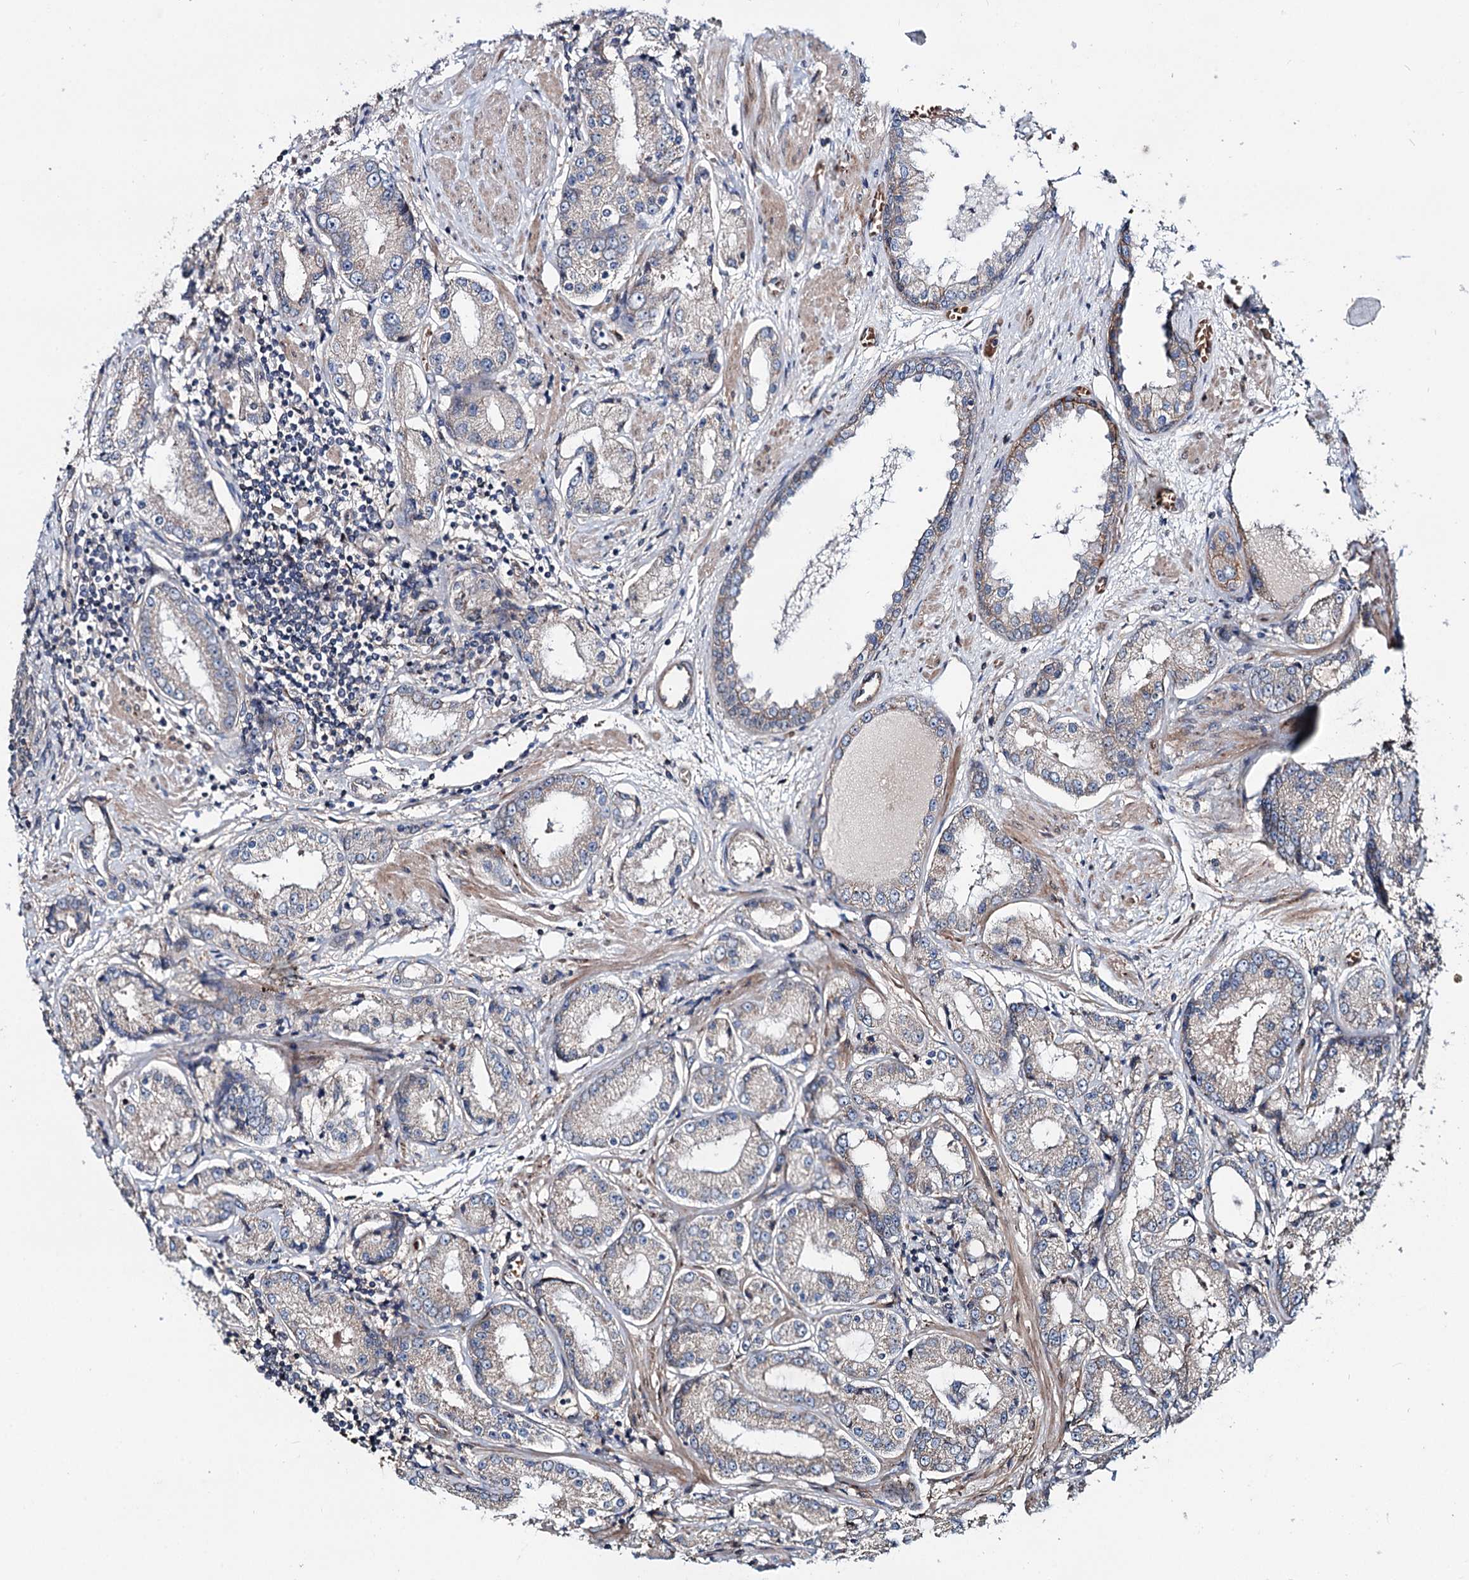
{"staining": {"intensity": "weak", "quantity": "<25%", "location": "cytoplasmic/membranous"}, "tissue": "prostate cancer", "cell_type": "Tumor cells", "image_type": "cancer", "snomed": [{"axis": "morphology", "description": "Adenocarcinoma, High grade"}, {"axis": "topography", "description": "Prostate"}], "caption": "Micrograph shows no protein staining in tumor cells of prostate high-grade adenocarcinoma tissue. (Brightfield microscopy of DAB (3,3'-diaminobenzidine) immunohistochemistry (IHC) at high magnification).", "gene": "PTDSS2", "patient": {"sex": "male", "age": 59}}